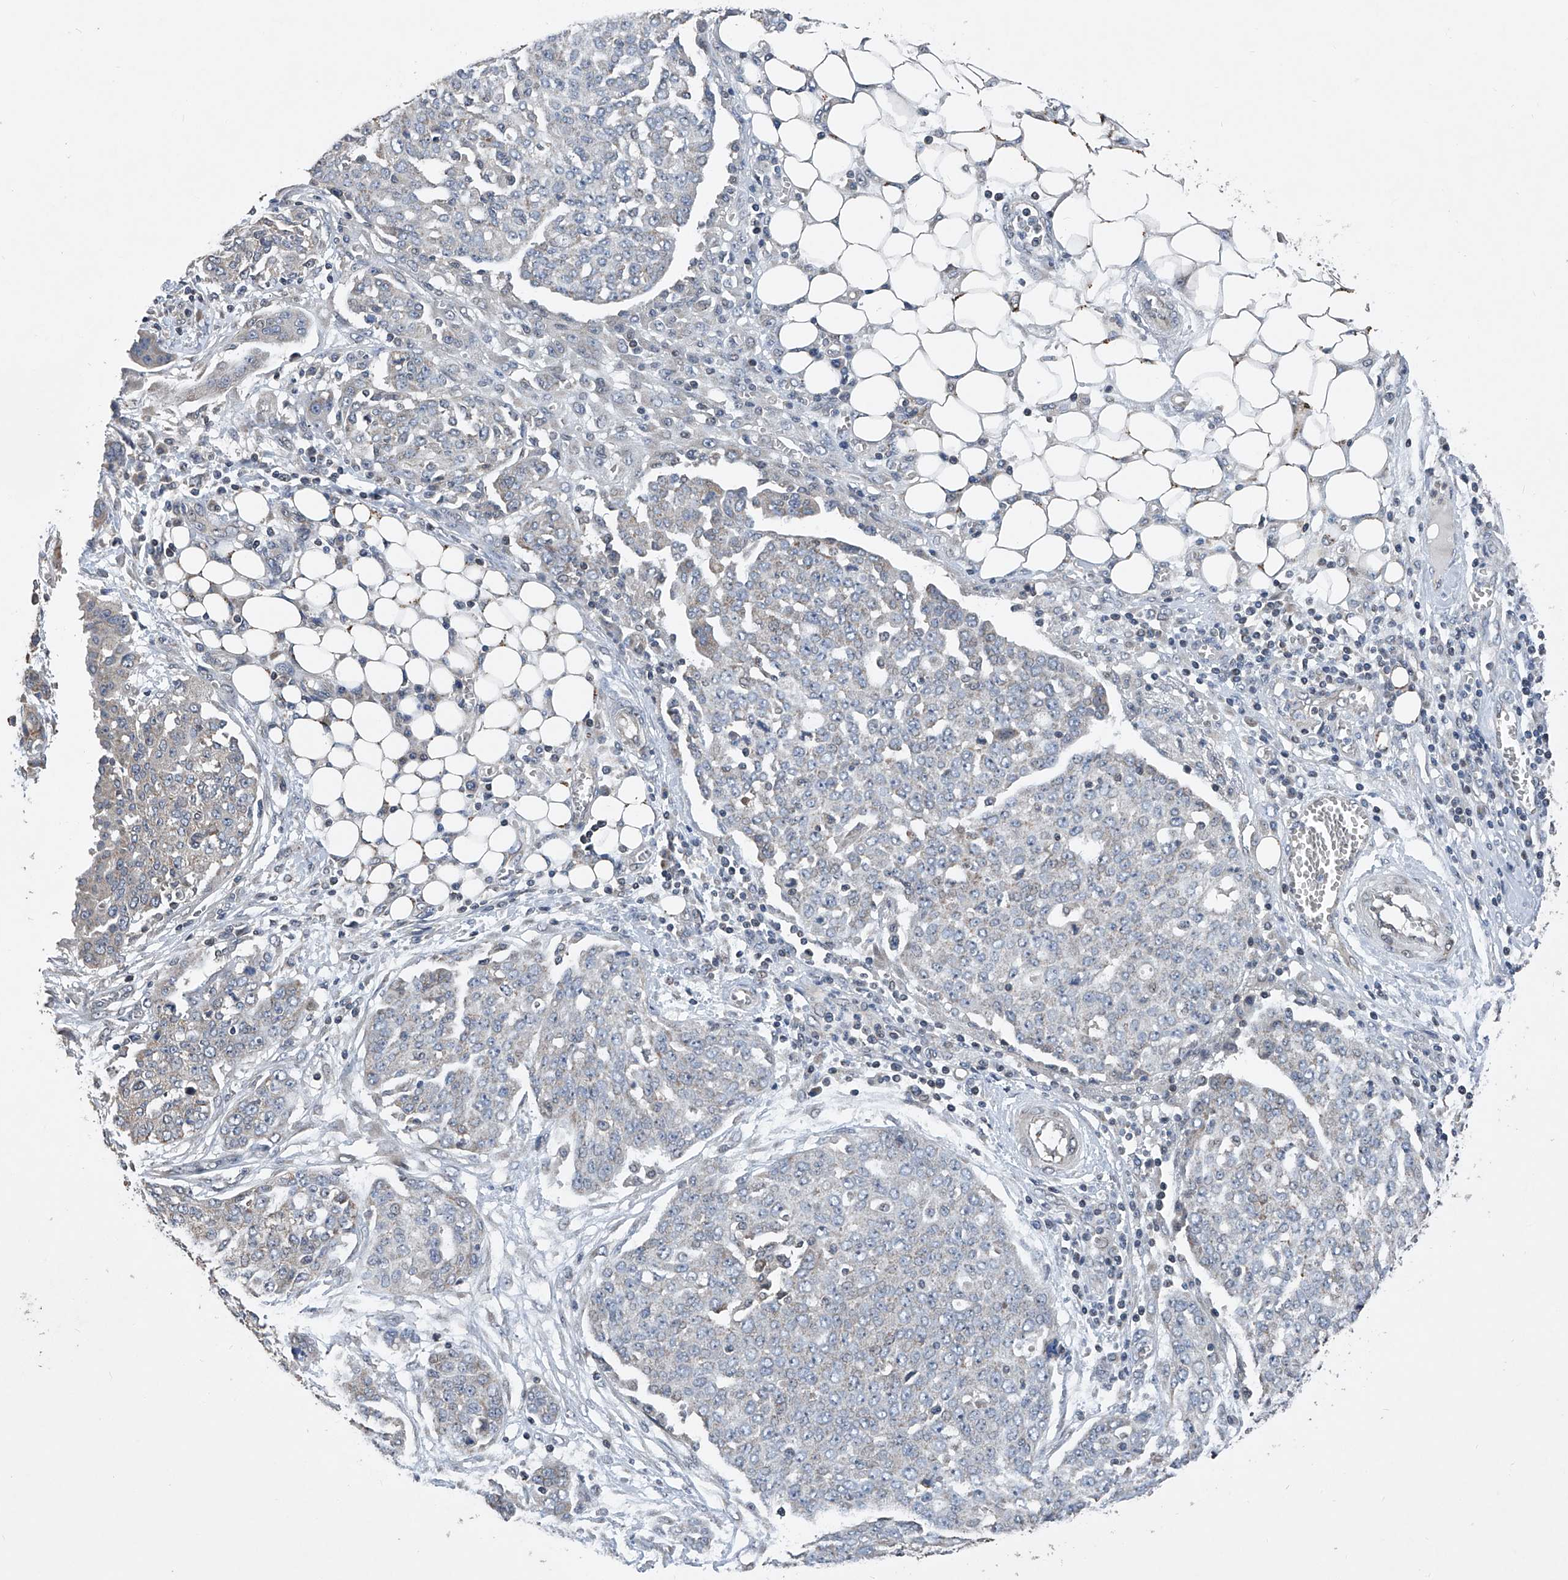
{"staining": {"intensity": "weak", "quantity": "<25%", "location": "cytoplasmic/membranous"}, "tissue": "ovarian cancer", "cell_type": "Tumor cells", "image_type": "cancer", "snomed": [{"axis": "morphology", "description": "Cystadenocarcinoma, serous, NOS"}, {"axis": "topography", "description": "Soft tissue"}, {"axis": "topography", "description": "Ovary"}], "caption": "The image demonstrates no significant staining in tumor cells of ovarian cancer.", "gene": "BCKDHB", "patient": {"sex": "female", "age": 57}}